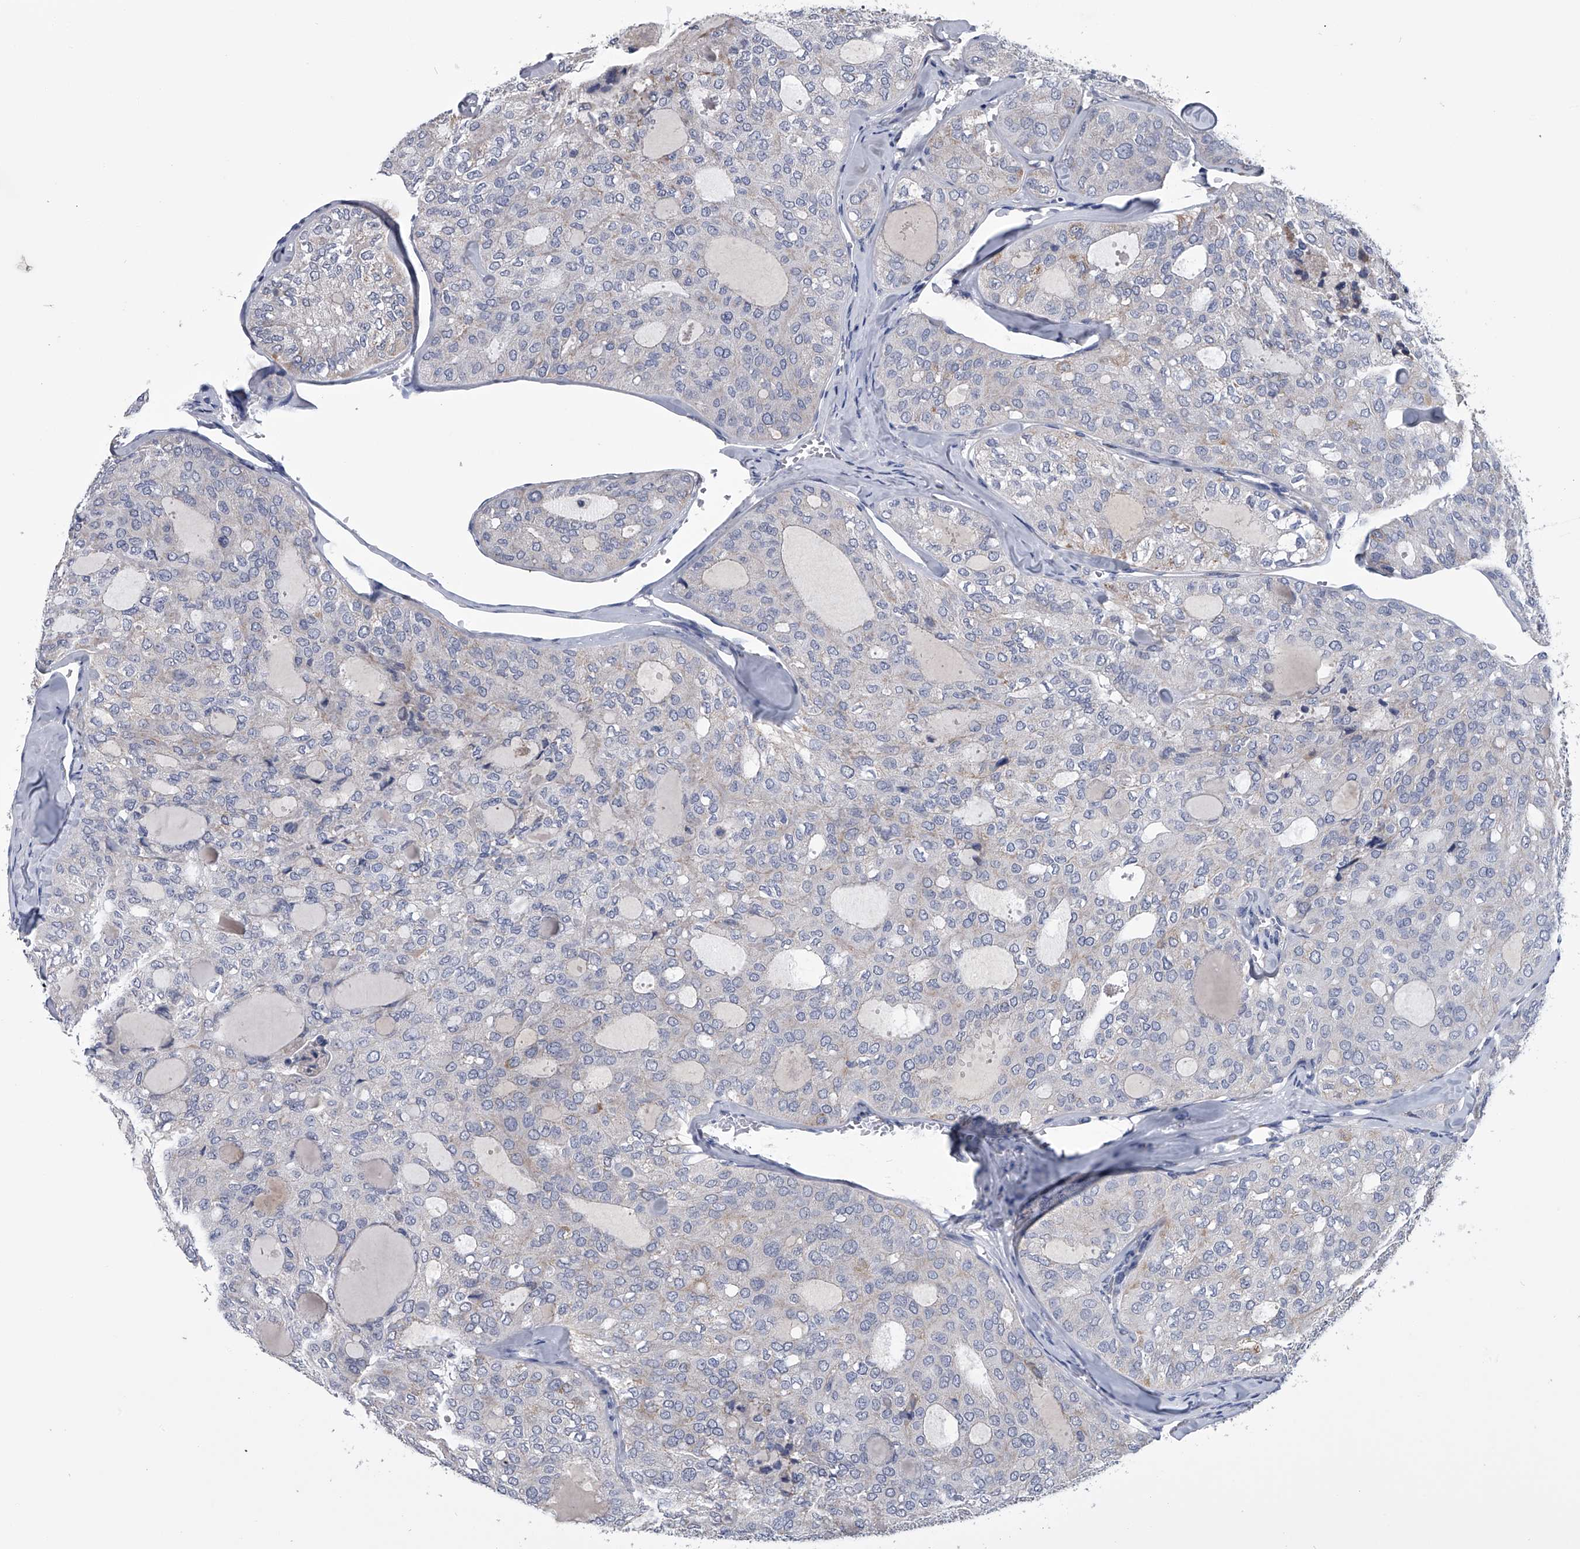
{"staining": {"intensity": "negative", "quantity": "none", "location": "none"}, "tissue": "thyroid cancer", "cell_type": "Tumor cells", "image_type": "cancer", "snomed": [{"axis": "morphology", "description": "Follicular adenoma carcinoma, NOS"}, {"axis": "topography", "description": "Thyroid gland"}], "caption": "Immunohistochemistry of human thyroid follicular adenoma carcinoma exhibits no expression in tumor cells.", "gene": "OAT", "patient": {"sex": "male", "age": 75}}